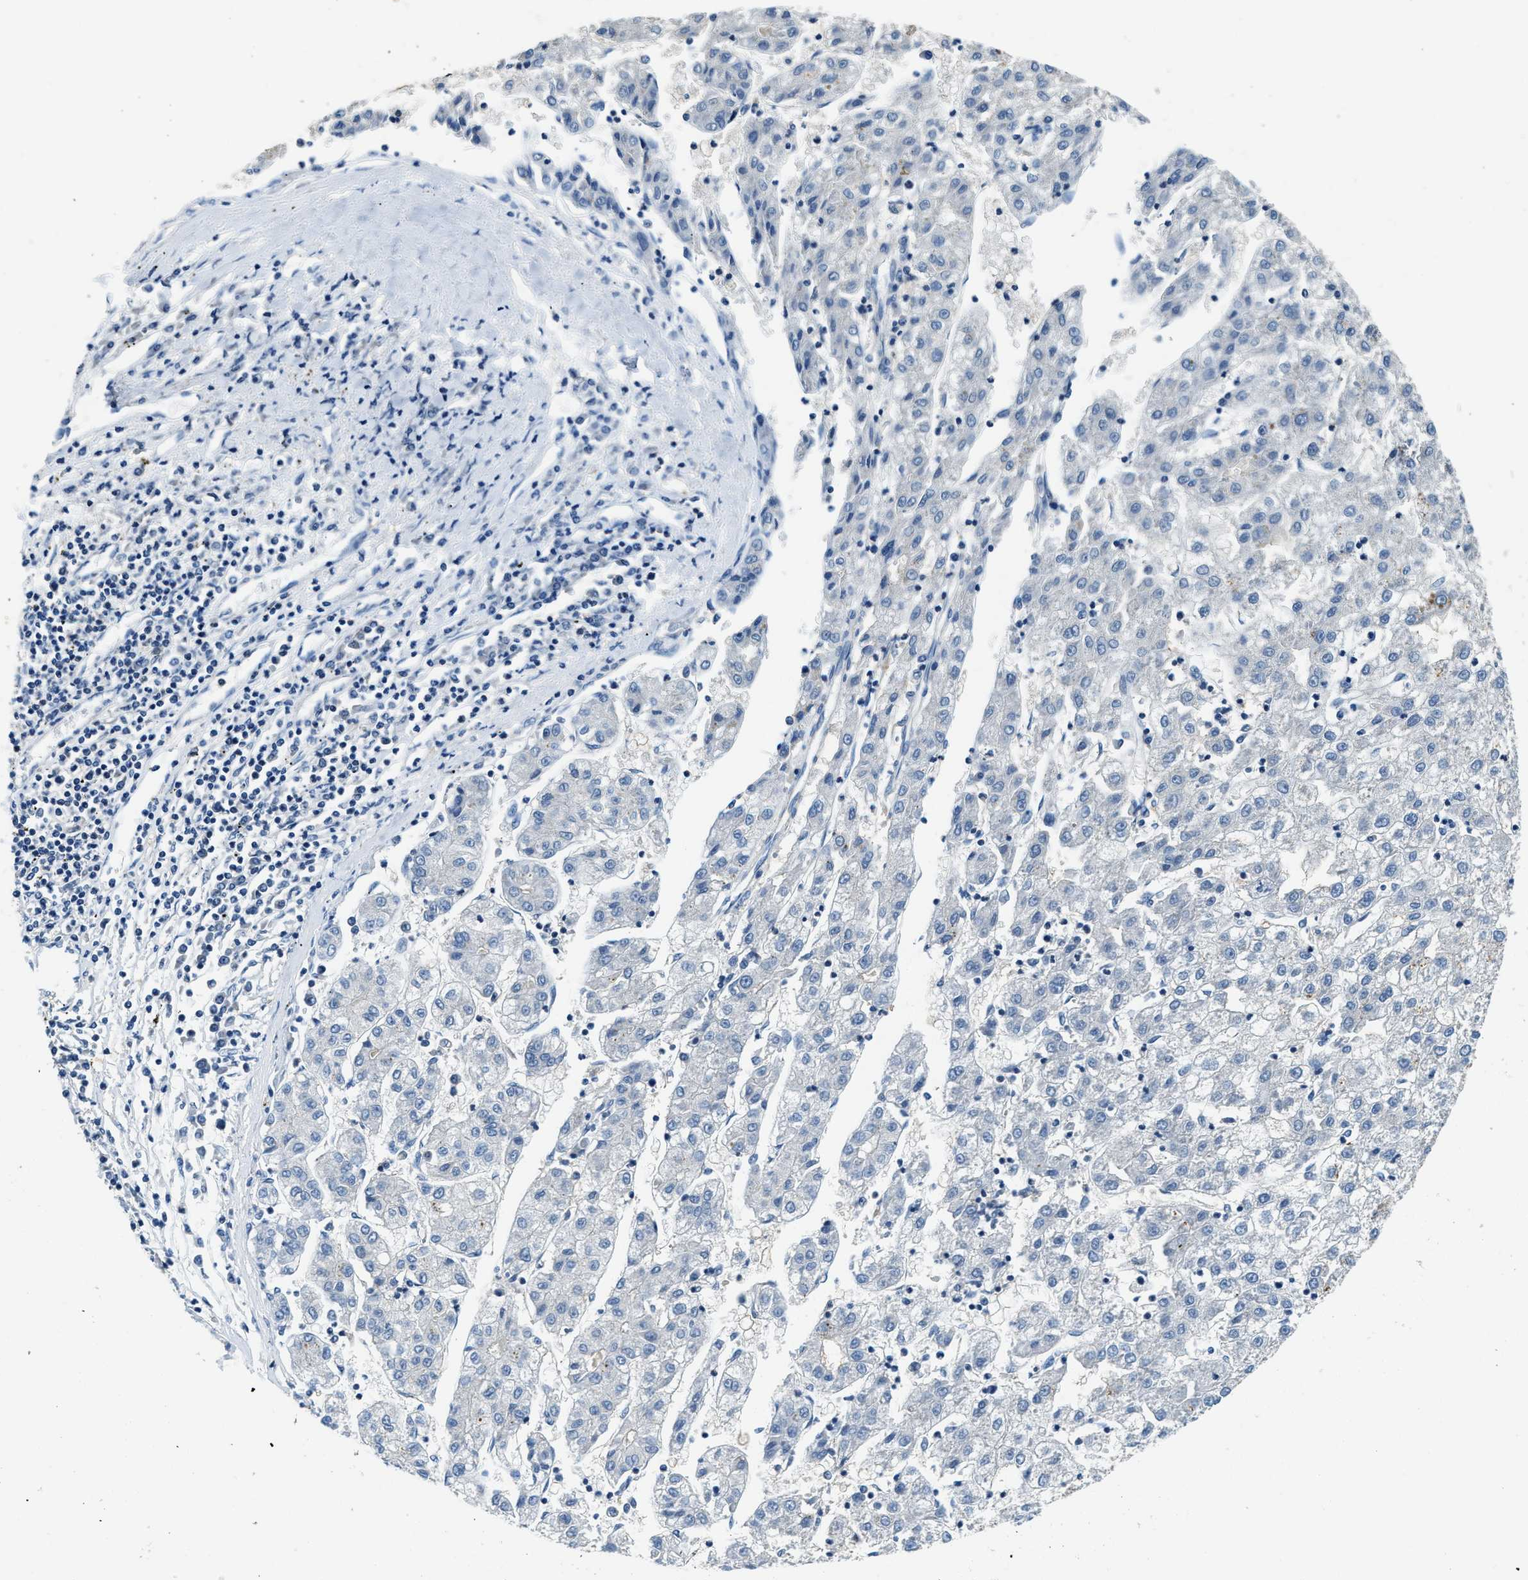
{"staining": {"intensity": "negative", "quantity": "none", "location": "none"}, "tissue": "liver cancer", "cell_type": "Tumor cells", "image_type": "cancer", "snomed": [{"axis": "morphology", "description": "Carcinoma, Hepatocellular, NOS"}, {"axis": "topography", "description": "Liver"}], "caption": "The histopathology image demonstrates no staining of tumor cells in liver cancer. The staining is performed using DAB (3,3'-diaminobenzidine) brown chromogen with nuclei counter-stained in using hematoxylin.", "gene": "MYO1G", "patient": {"sex": "male", "age": 72}}